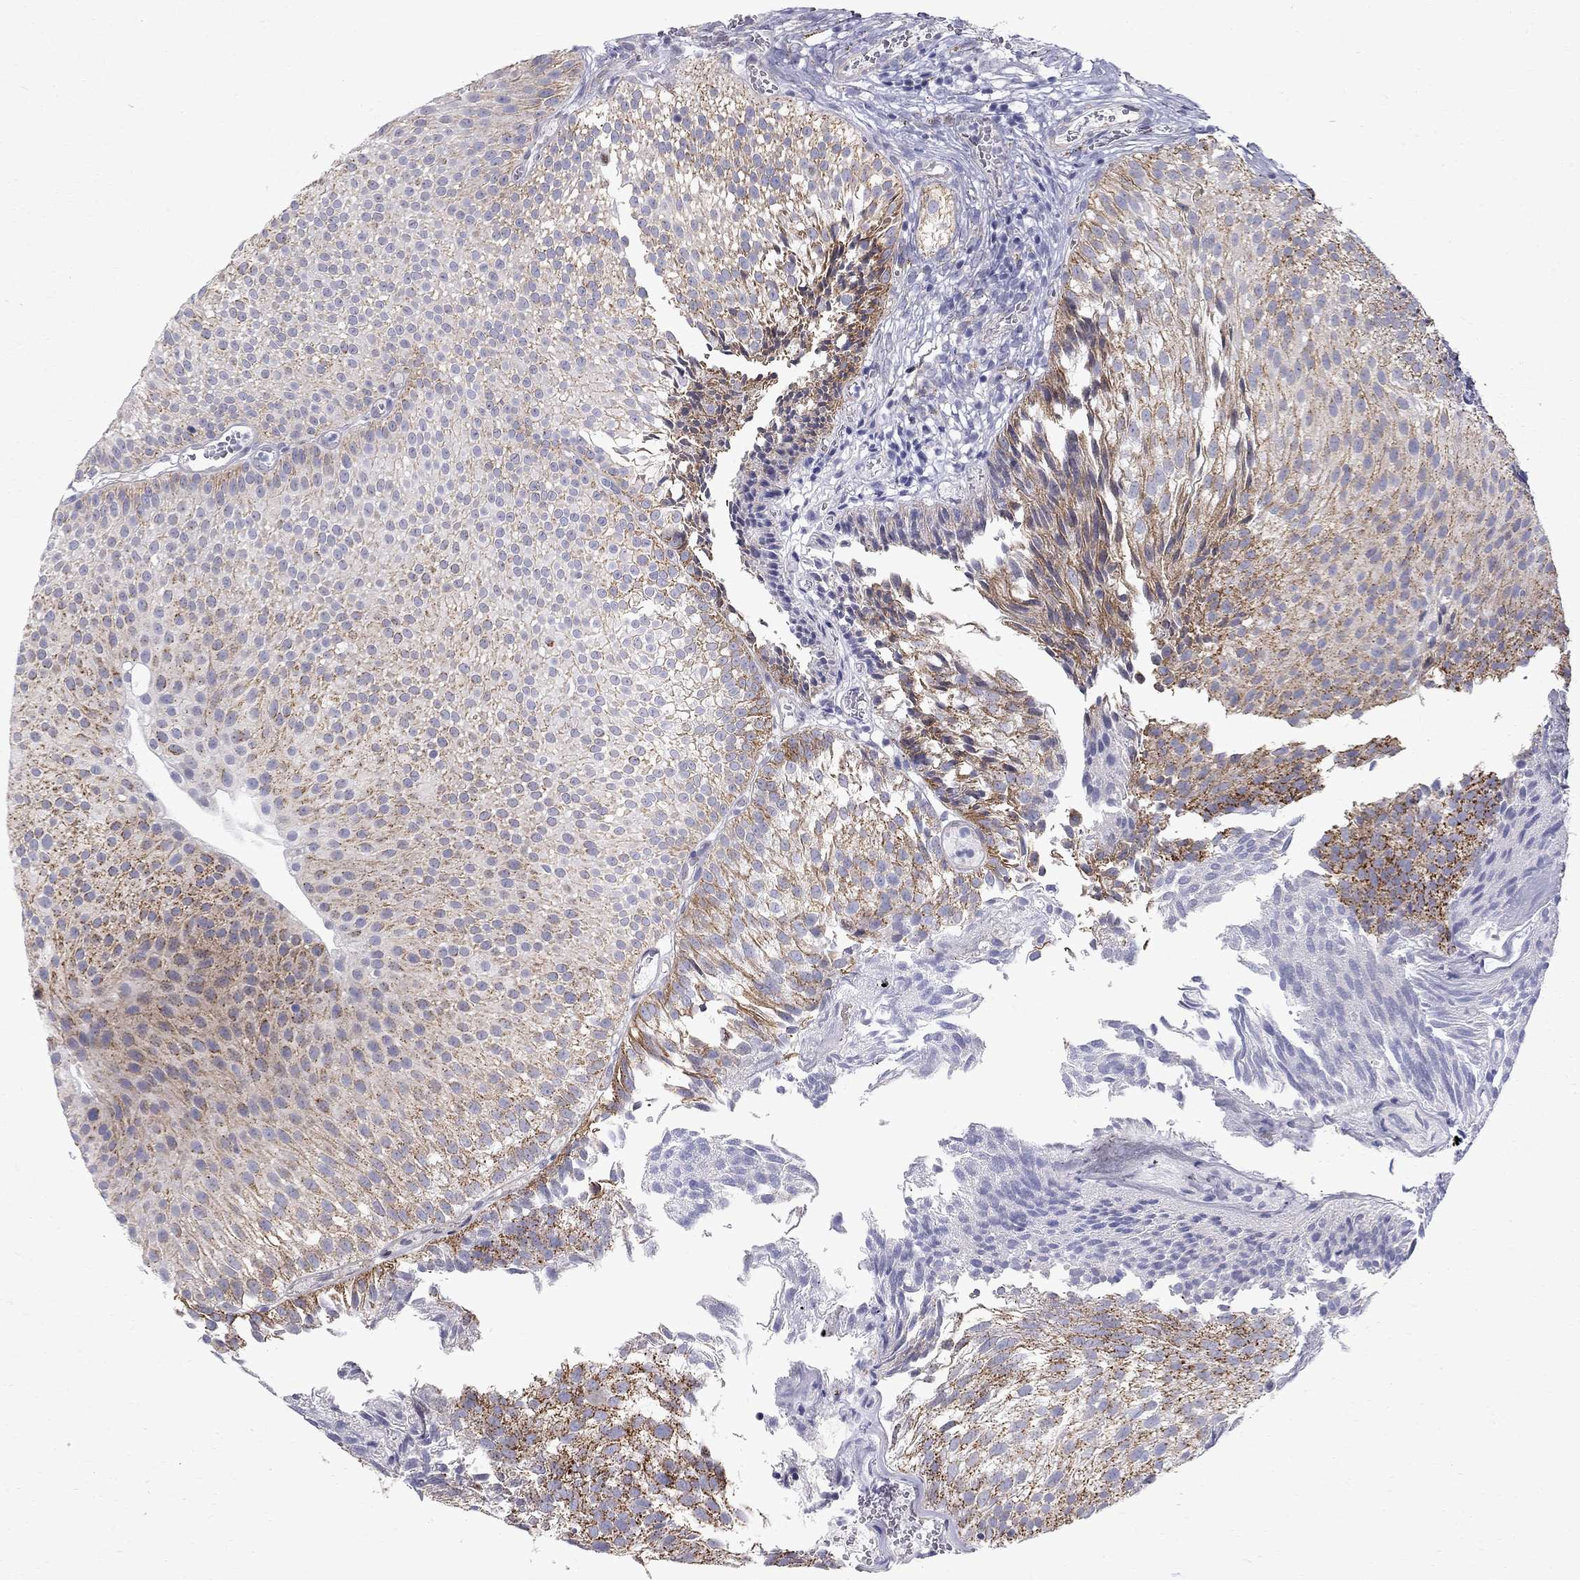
{"staining": {"intensity": "moderate", "quantity": "25%-75%", "location": "cytoplasmic/membranous"}, "tissue": "urothelial cancer", "cell_type": "Tumor cells", "image_type": "cancer", "snomed": [{"axis": "morphology", "description": "Urothelial carcinoma, Low grade"}, {"axis": "topography", "description": "Urinary bladder"}], "caption": "Urothelial carcinoma (low-grade) stained with DAB immunohistochemistry displays medium levels of moderate cytoplasmic/membranous positivity in approximately 25%-75% of tumor cells.", "gene": "CLIC6", "patient": {"sex": "male", "age": 65}}